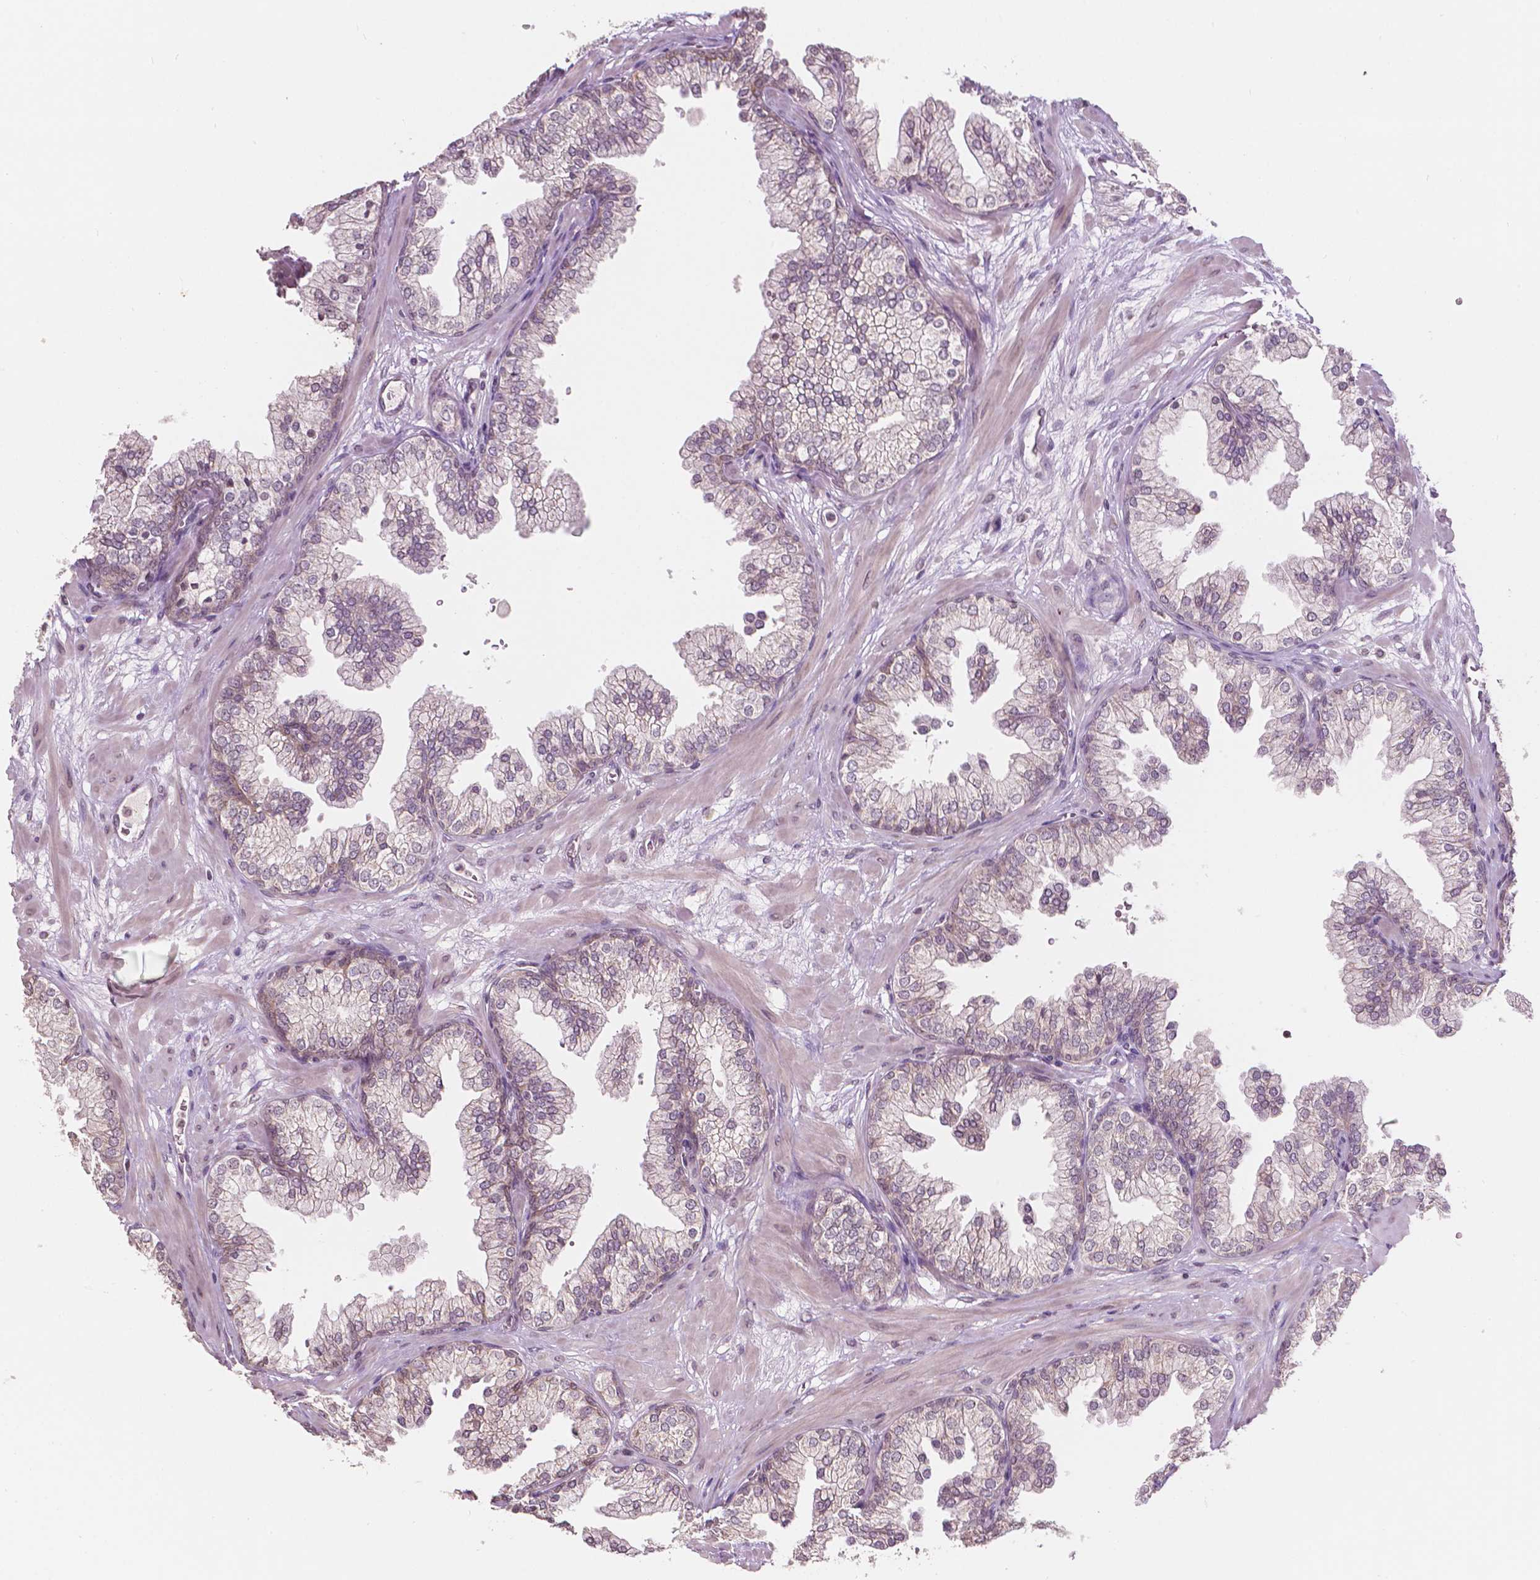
{"staining": {"intensity": "negative", "quantity": "none", "location": "none"}, "tissue": "prostate", "cell_type": "Glandular cells", "image_type": "normal", "snomed": [{"axis": "morphology", "description": "Normal tissue, NOS"}, {"axis": "topography", "description": "Prostate"}, {"axis": "topography", "description": "Peripheral nerve tissue"}], "caption": "Histopathology image shows no protein positivity in glandular cells of benign prostate.", "gene": "NOS1AP", "patient": {"sex": "male", "age": 61}}